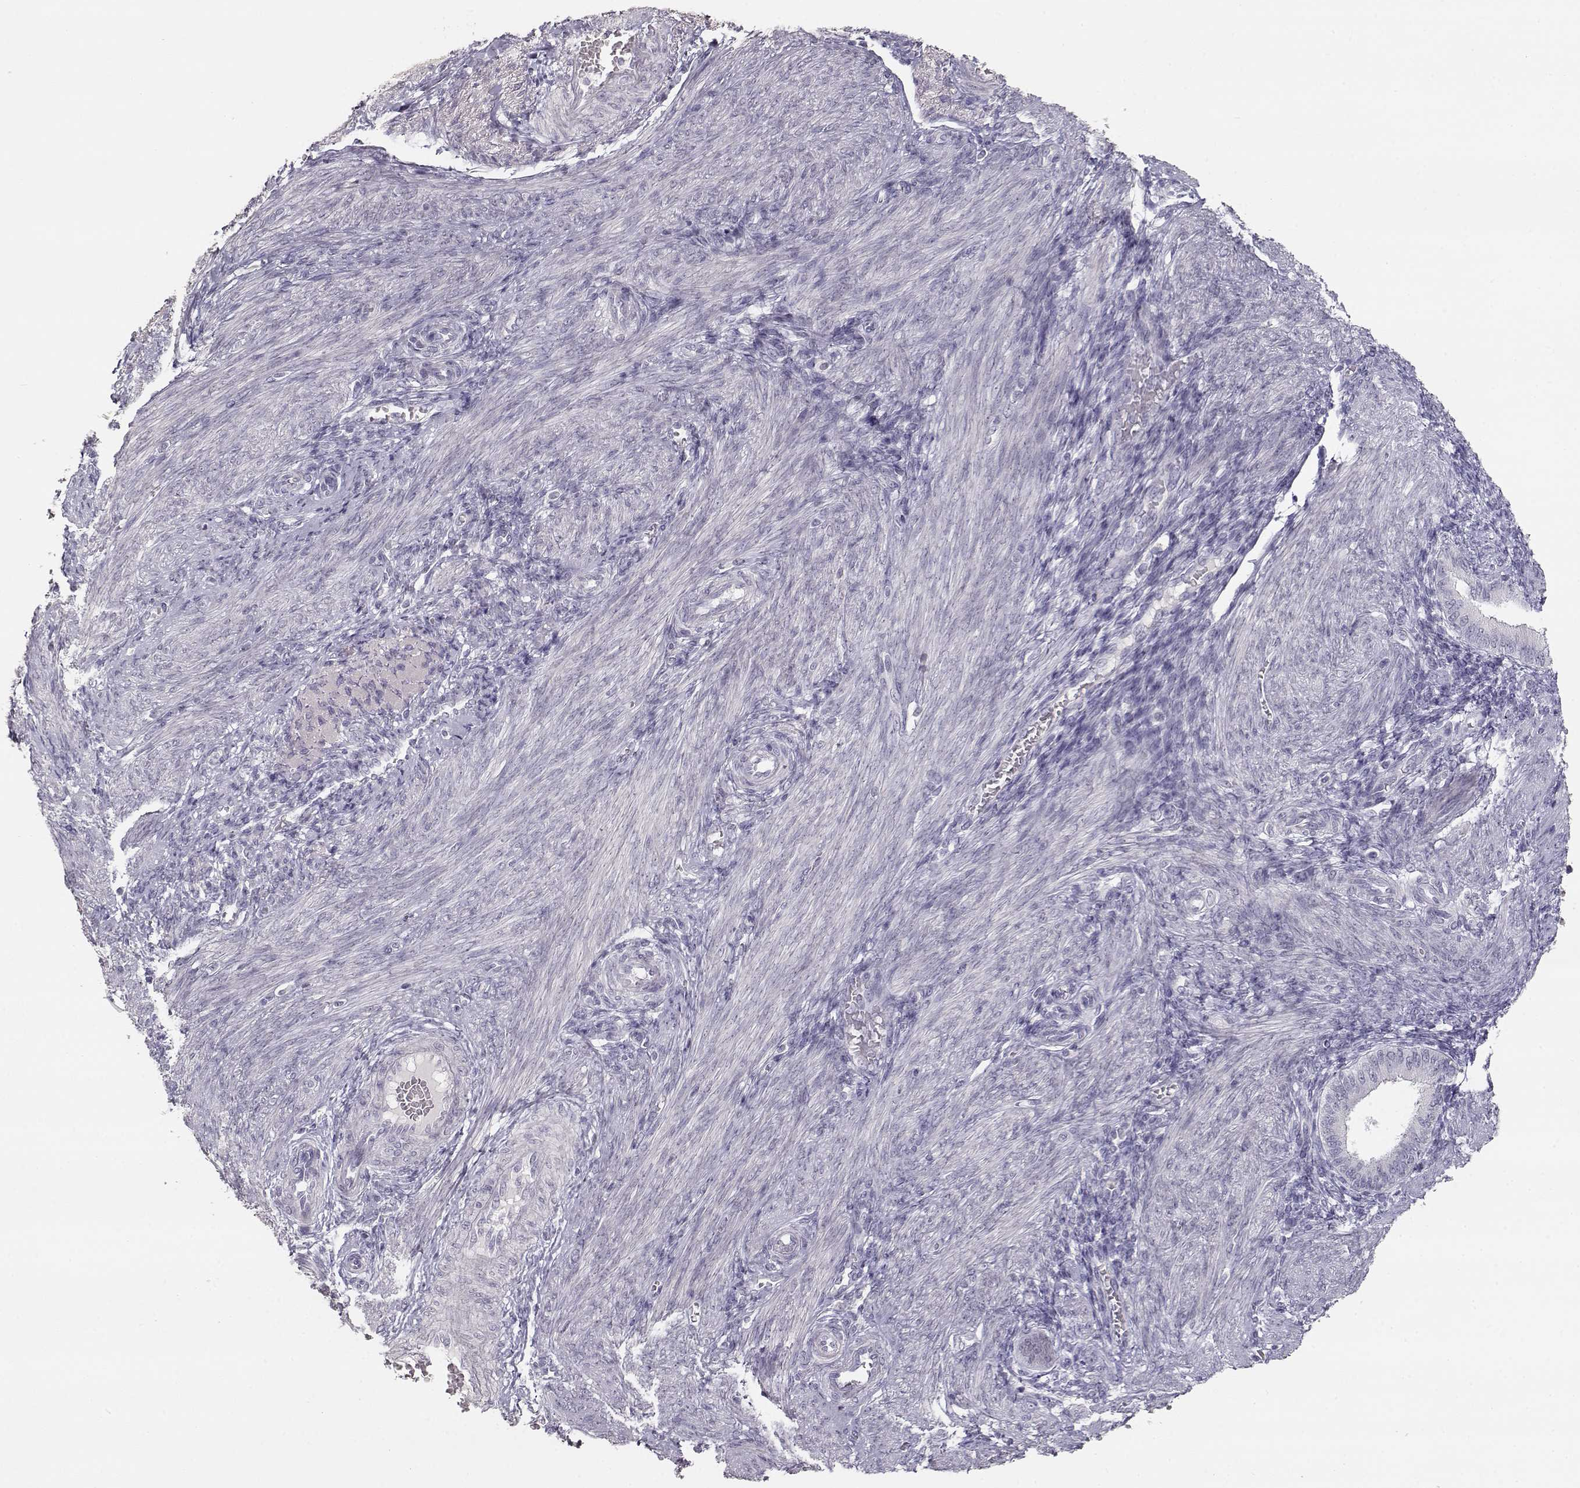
{"staining": {"intensity": "negative", "quantity": "none", "location": "none"}, "tissue": "endometrium", "cell_type": "Cells in endometrial stroma", "image_type": "normal", "snomed": [{"axis": "morphology", "description": "Normal tissue, NOS"}, {"axis": "topography", "description": "Endometrium"}], "caption": "The IHC micrograph has no significant positivity in cells in endometrial stroma of endometrium.", "gene": "TKTL1", "patient": {"sex": "female", "age": 39}}